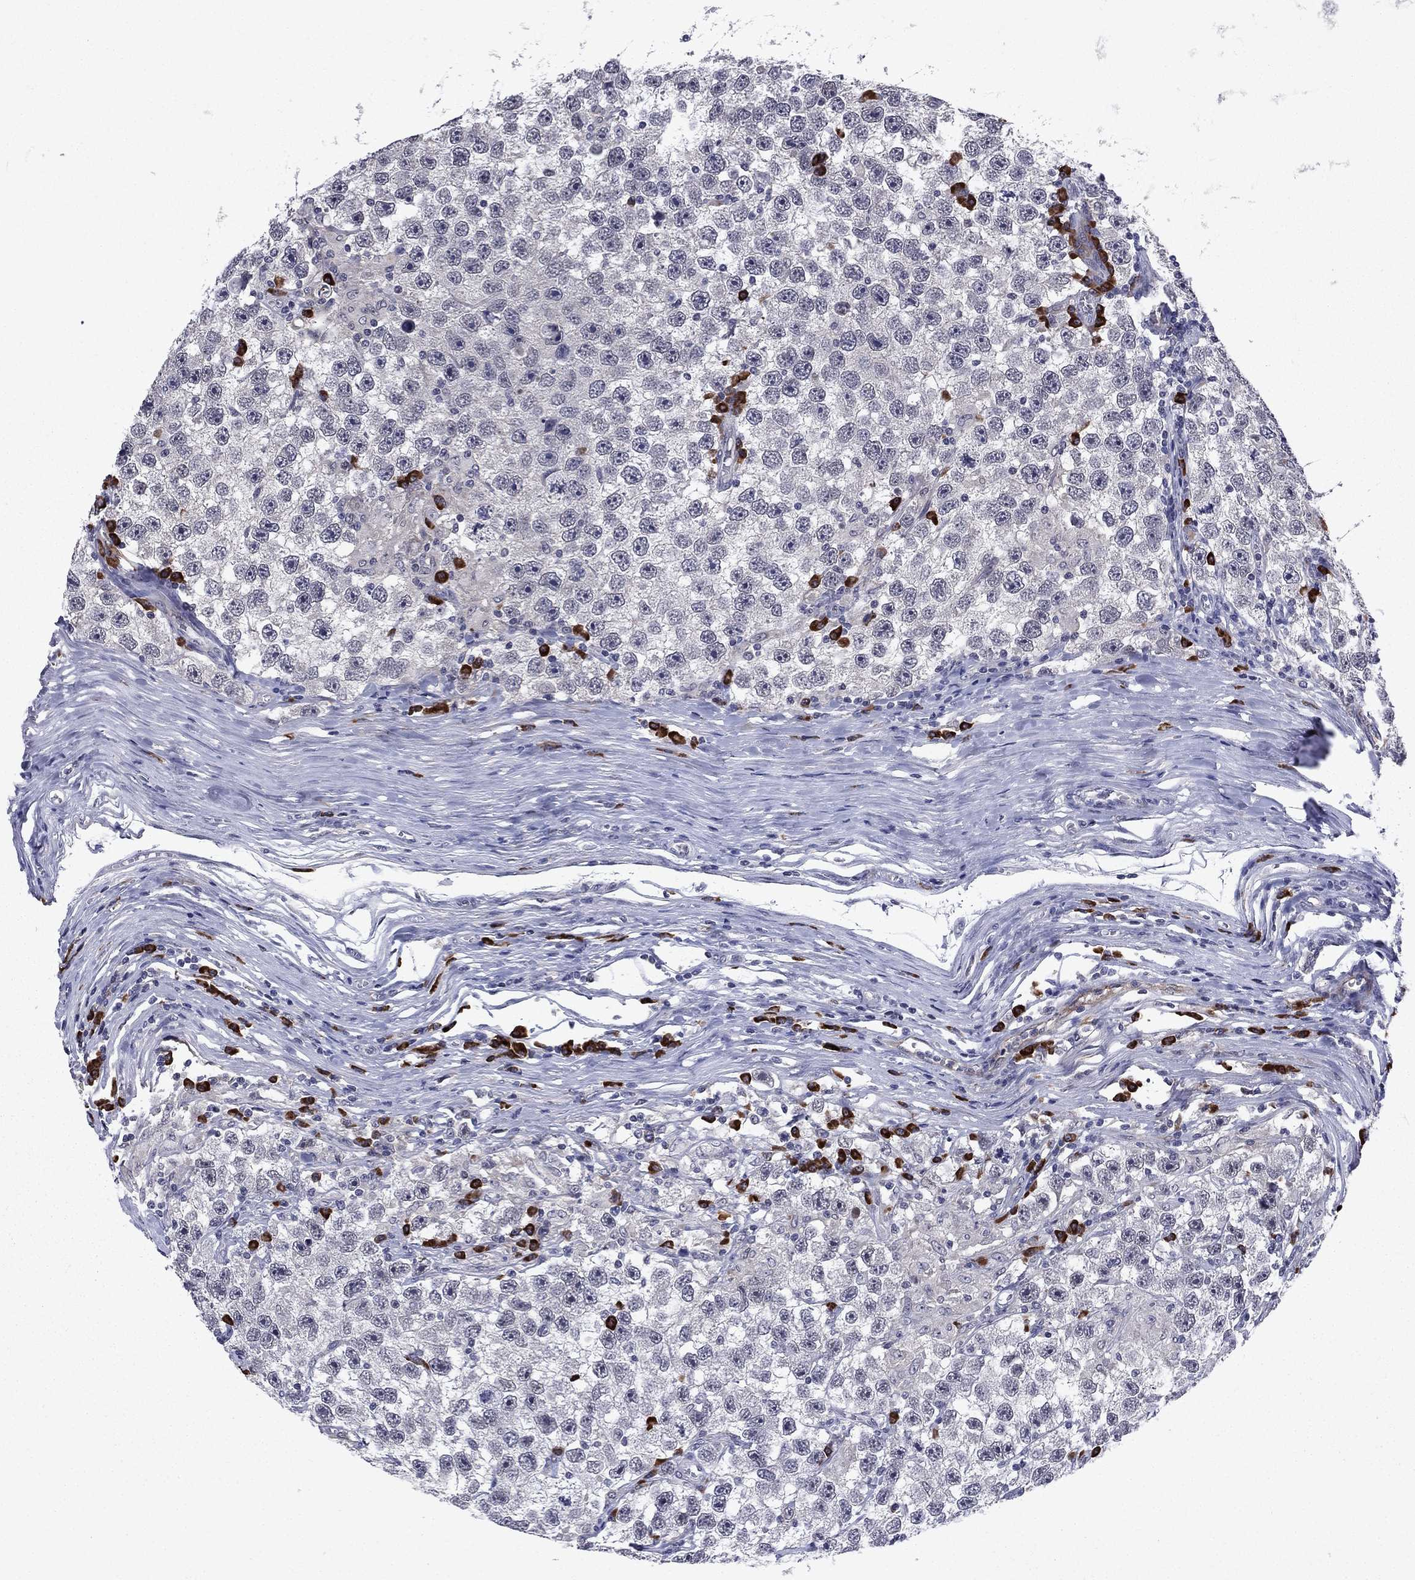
{"staining": {"intensity": "negative", "quantity": "none", "location": "none"}, "tissue": "testis cancer", "cell_type": "Tumor cells", "image_type": "cancer", "snomed": [{"axis": "morphology", "description": "Seminoma, NOS"}, {"axis": "topography", "description": "Testis"}], "caption": "Testis cancer was stained to show a protein in brown. There is no significant expression in tumor cells.", "gene": "ECM1", "patient": {"sex": "male", "age": 26}}